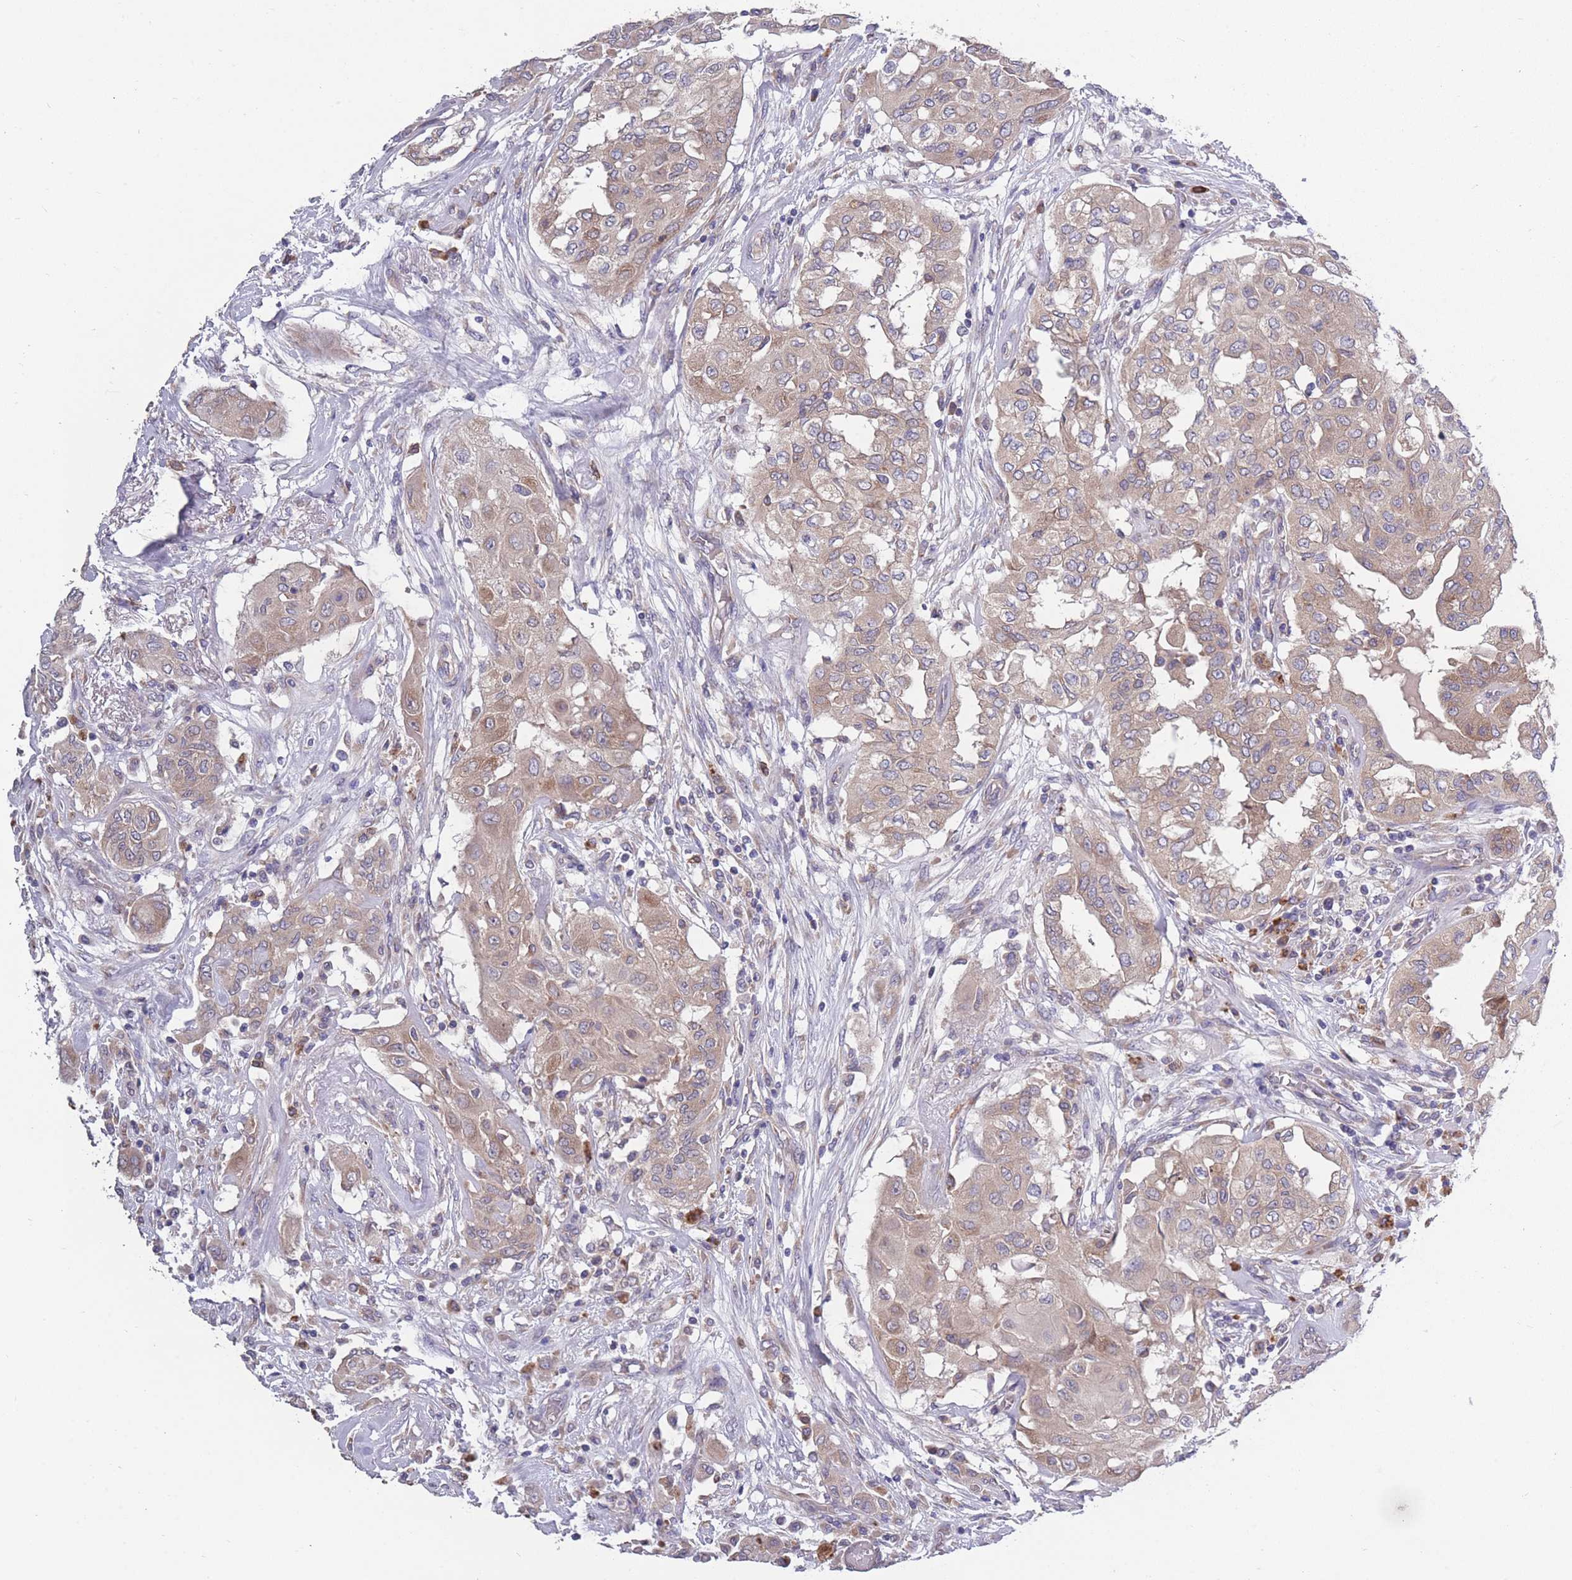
{"staining": {"intensity": "moderate", "quantity": ">75%", "location": "cytoplasmic/membranous"}, "tissue": "thyroid cancer", "cell_type": "Tumor cells", "image_type": "cancer", "snomed": [{"axis": "morphology", "description": "Papillary adenocarcinoma, NOS"}, {"axis": "topography", "description": "Thyroid gland"}], "caption": "IHC of thyroid cancer (papillary adenocarcinoma) exhibits medium levels of moderate cytoplasmic/membranous positivity in approximately >75% of tumor cells.", "gene": "STIM2", "patient": {"sex": "female", "age": 59}}